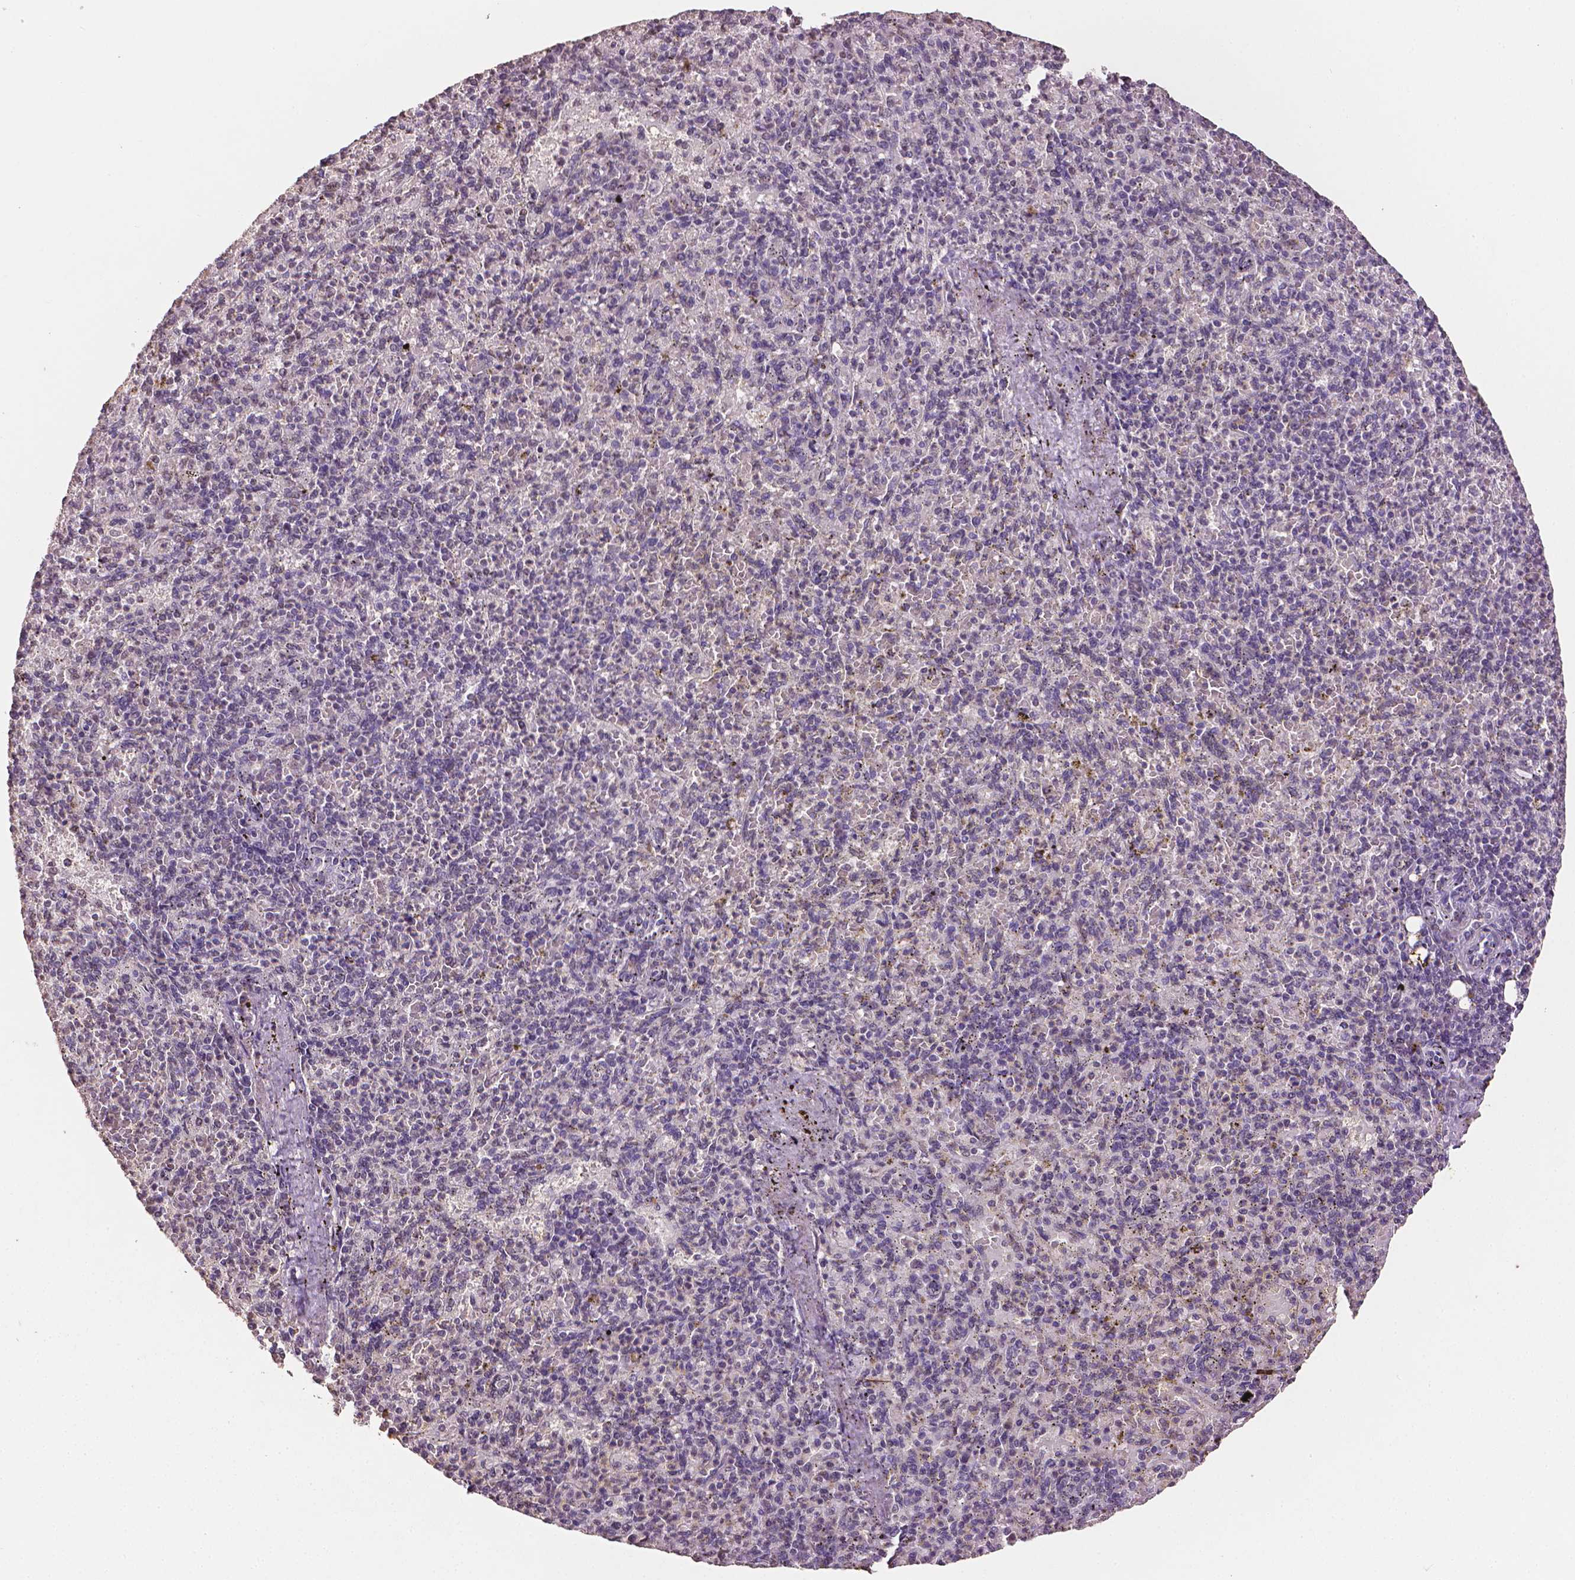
{"staining": {"intensity": "negative", "quantity": "none", "location": "none"}, "tissue": "spleen", "cell_type": "Cells in red pulp", "image_type": "normal", "snomed": [{"axis": "morphology", "description": "Normal tissue, NOS"}, {"axis": "topography", "description": "Spleen"}], "caption": "Immunohistochemistry (IHC) of normal human spleen shows no expression in cells in red pulp.", "gene": "DCN", "patient": {"sex": "female", "age": 74}}